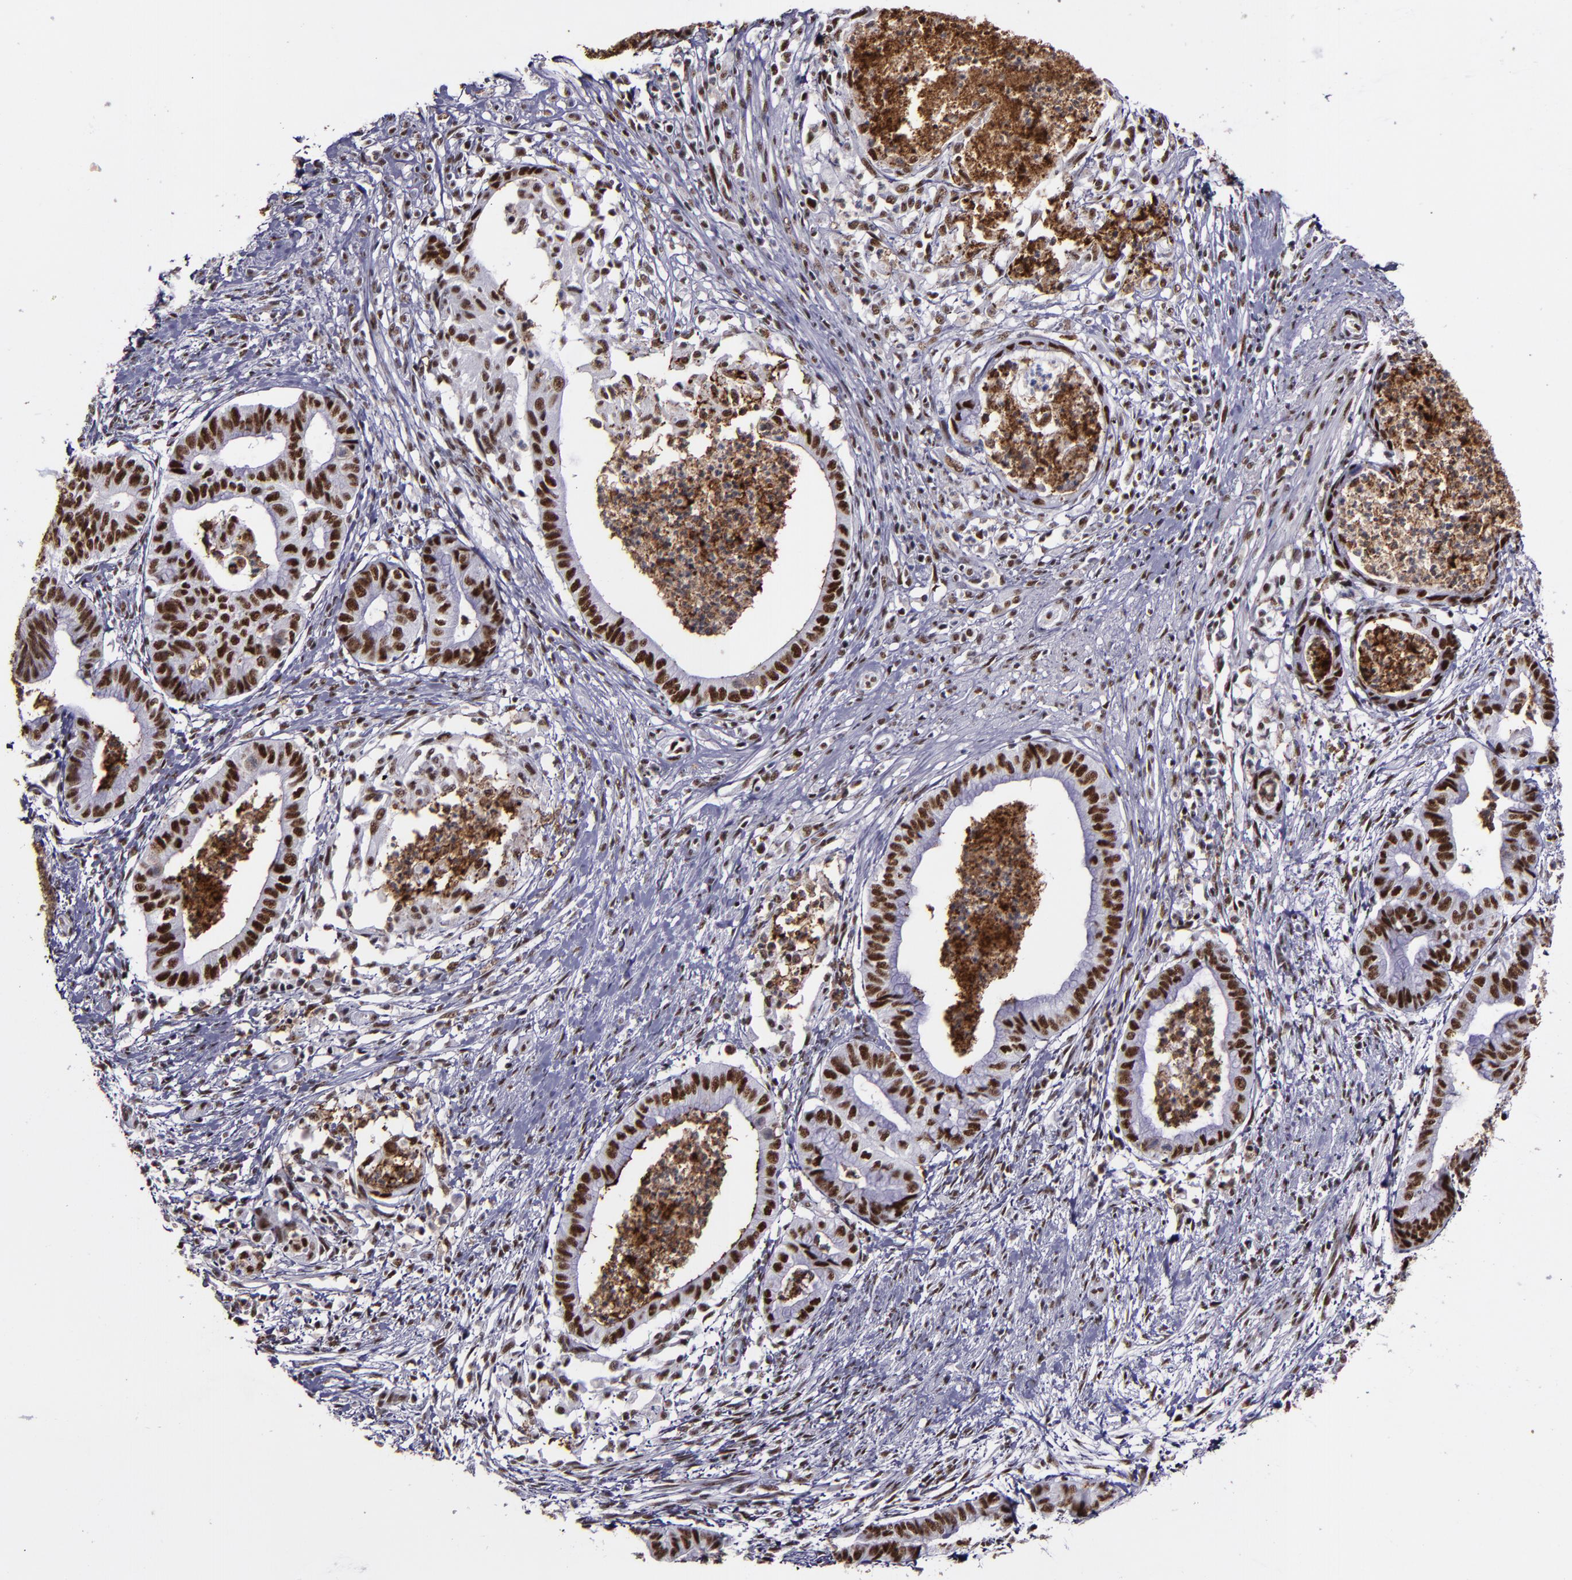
{"staining": {"intensity": "strong", "quantity": ">75%", "location": "nuclear"}, "tissue": "endometrial cancer", "cell_type": "Tumor cells", "image_type": "cancer", "snomed": [{"axis": "morphology", "description": "Necrosis, NOS"}, {"axis": "morphology", "description": "Adenocarcinoma, NOS"}, {"axis": "topography", "description": "Endometrium"}], "caption": "This histopathology image exhibits immunohistochemistry staining of human adenocarcinoma (endometrial), with high strong nuclear staining in approximately >75% of tumor cells.", "gene": "PPP4R3A", "patient": {"sex": "female", "age": 79}}